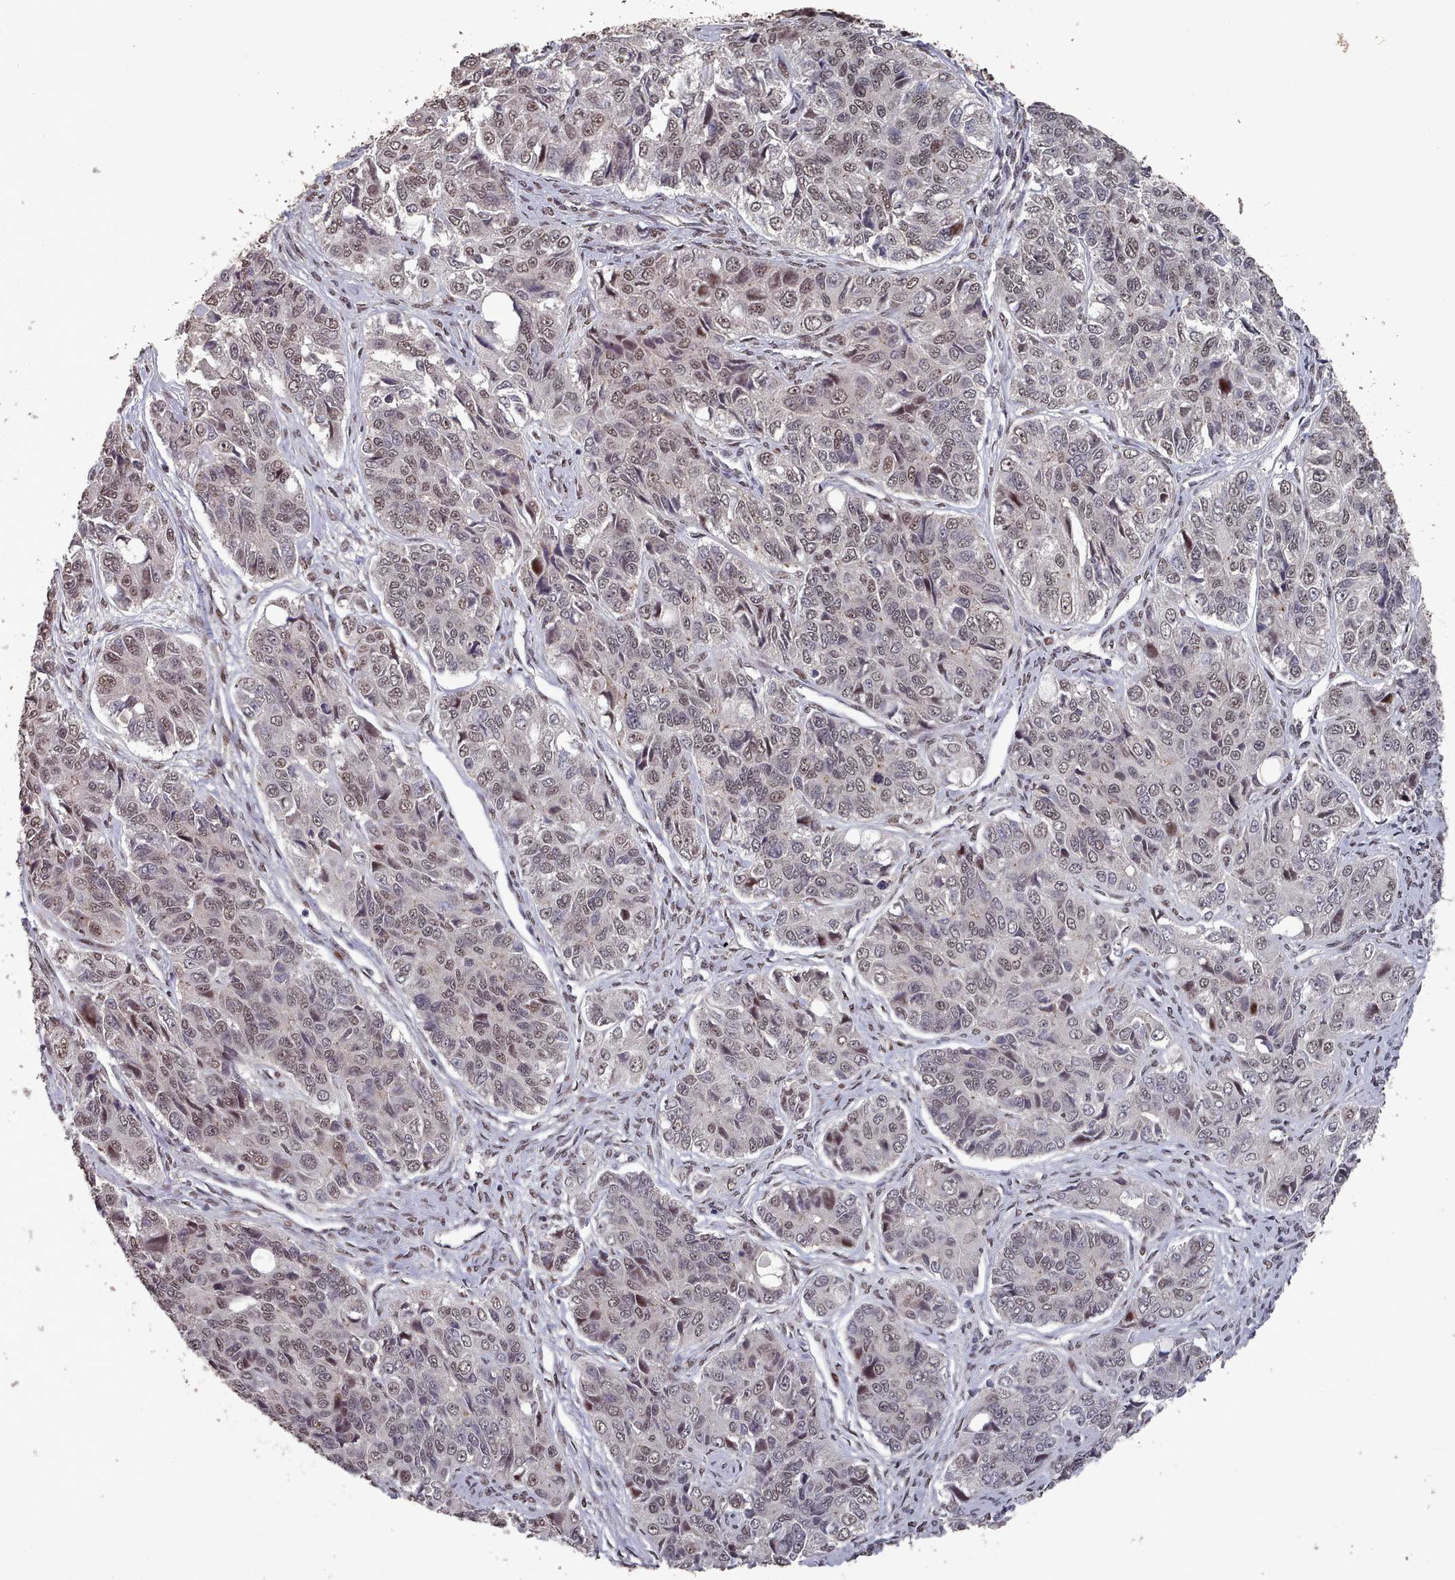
{"staining": {"intensity": "moderate", "quantity": "25%-75%", "location": "nuclear"}, "tissue": "ovarian cancer", "cell_type": "Tumor cells", "image_type": "cancer", "snomed": [{"axis": "morphology", "description": "Carcinoma, endometroid"}, {"axis": "topography", "description": "Ovary"}], "caption": "This photomicrograph demonstrates endometroid carcinoma (ovarian) stained with immunohistochemistry to label a protein in brown. The nuclear of tumor cells show moderate positivity for the protein. Nuclei are counter-stained blue.", "gene": "PNRC2", "patient": {"sex": "female", "age": 51}}